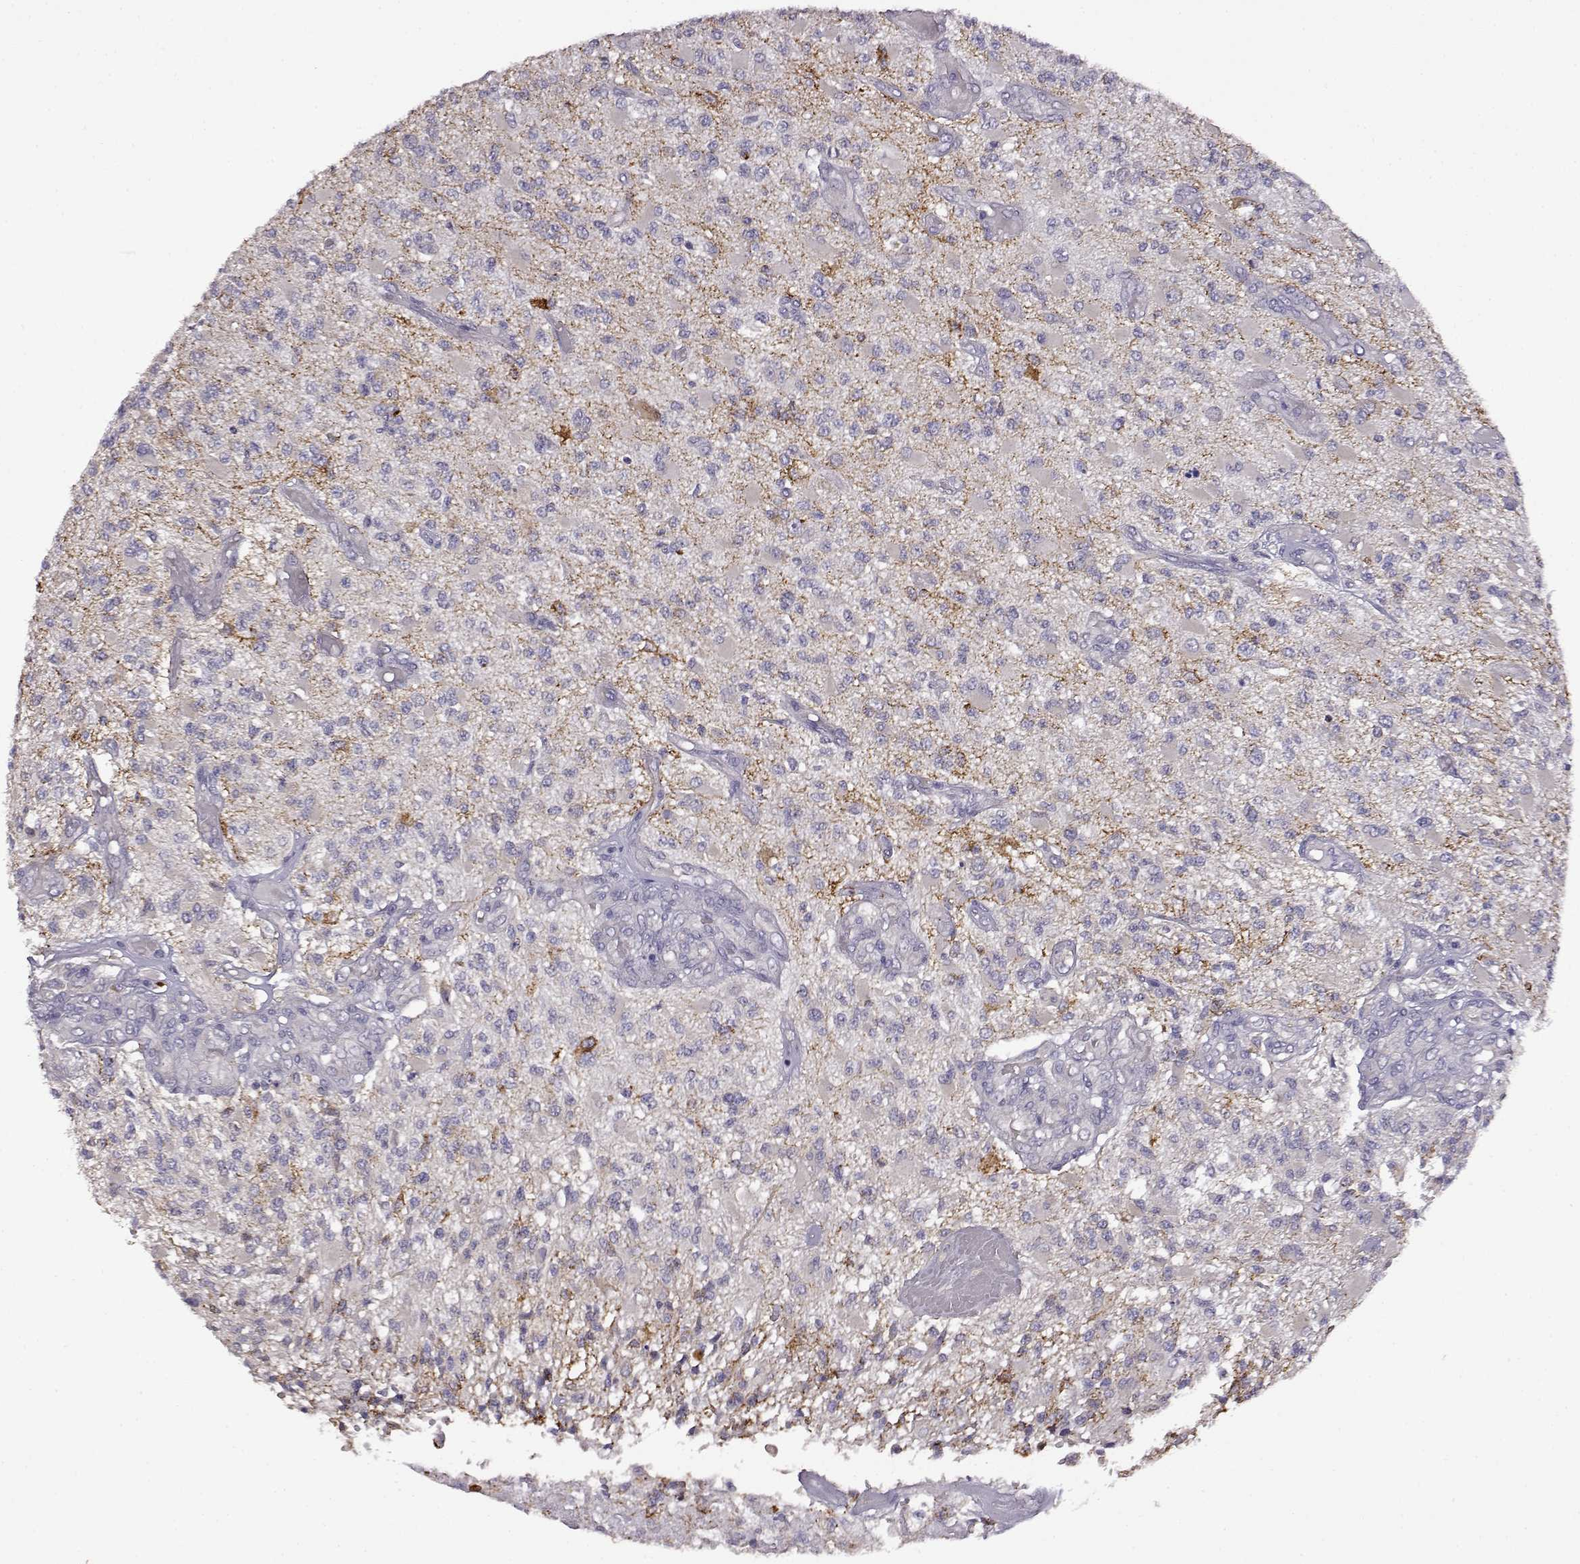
{"staining": {"intensity": "negative", "quantity": "none", "location": "none"}, "tissue": "glioma", "cell_type": "Tumor cells", "image_type": "cancer", "snomed": [{"axis": "morphology", "description": "Glioma, malignant, High grade"}, {"axis": "topography", "description": "Brain"}], "caption": "Protein analysis of high-grade glioma (malignant) shows no significant expression in tumor cells.", "gene": "VGF", "patient": {"sex": "female", "age": 63}}